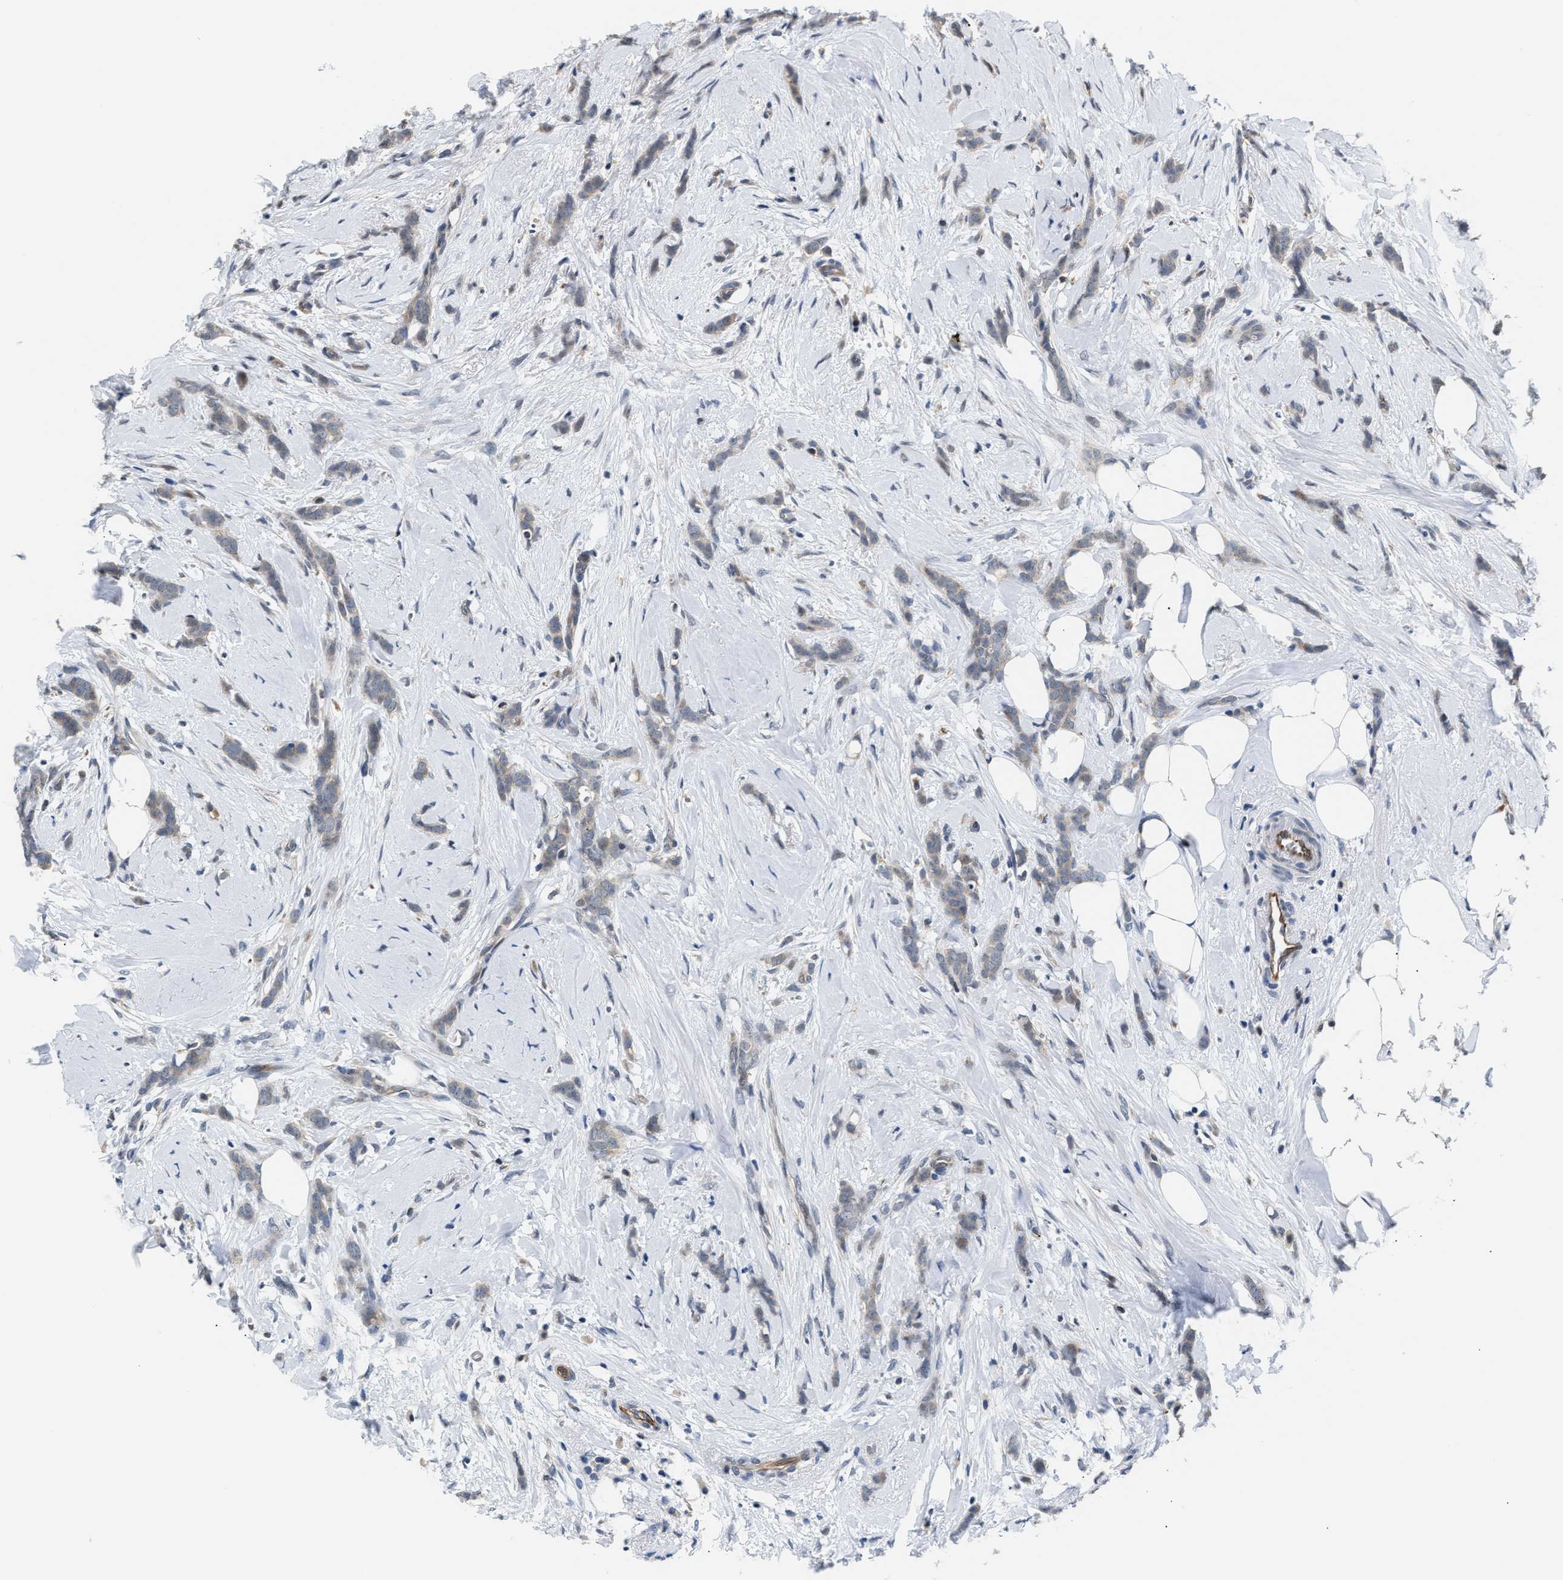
{"staining": {"intensity": "weak", "quantity": ">75%", "location": "cytoplasmic/membranous"}, "tissue": "breast cancer", "cell_type": "Tumor cells", "image_type": "cancer", "snomed": [{"axis": "morphology", "description": "Lobular carcinoma, in situ"}, {"axis": "morphology", "description": "Lobular carcinoma"}, {"axis": "topography", "description": "Breast"}], "caption": "This is a micrograph of immunohistochemistry (IHC) staining of breast cancer (lobular carcinoma in situ), which shows weak staining in the cytoplasmic/membranous of tumor cells.", "gene": "PPM1H", "patient": {"sex": "female", "age": 41}}